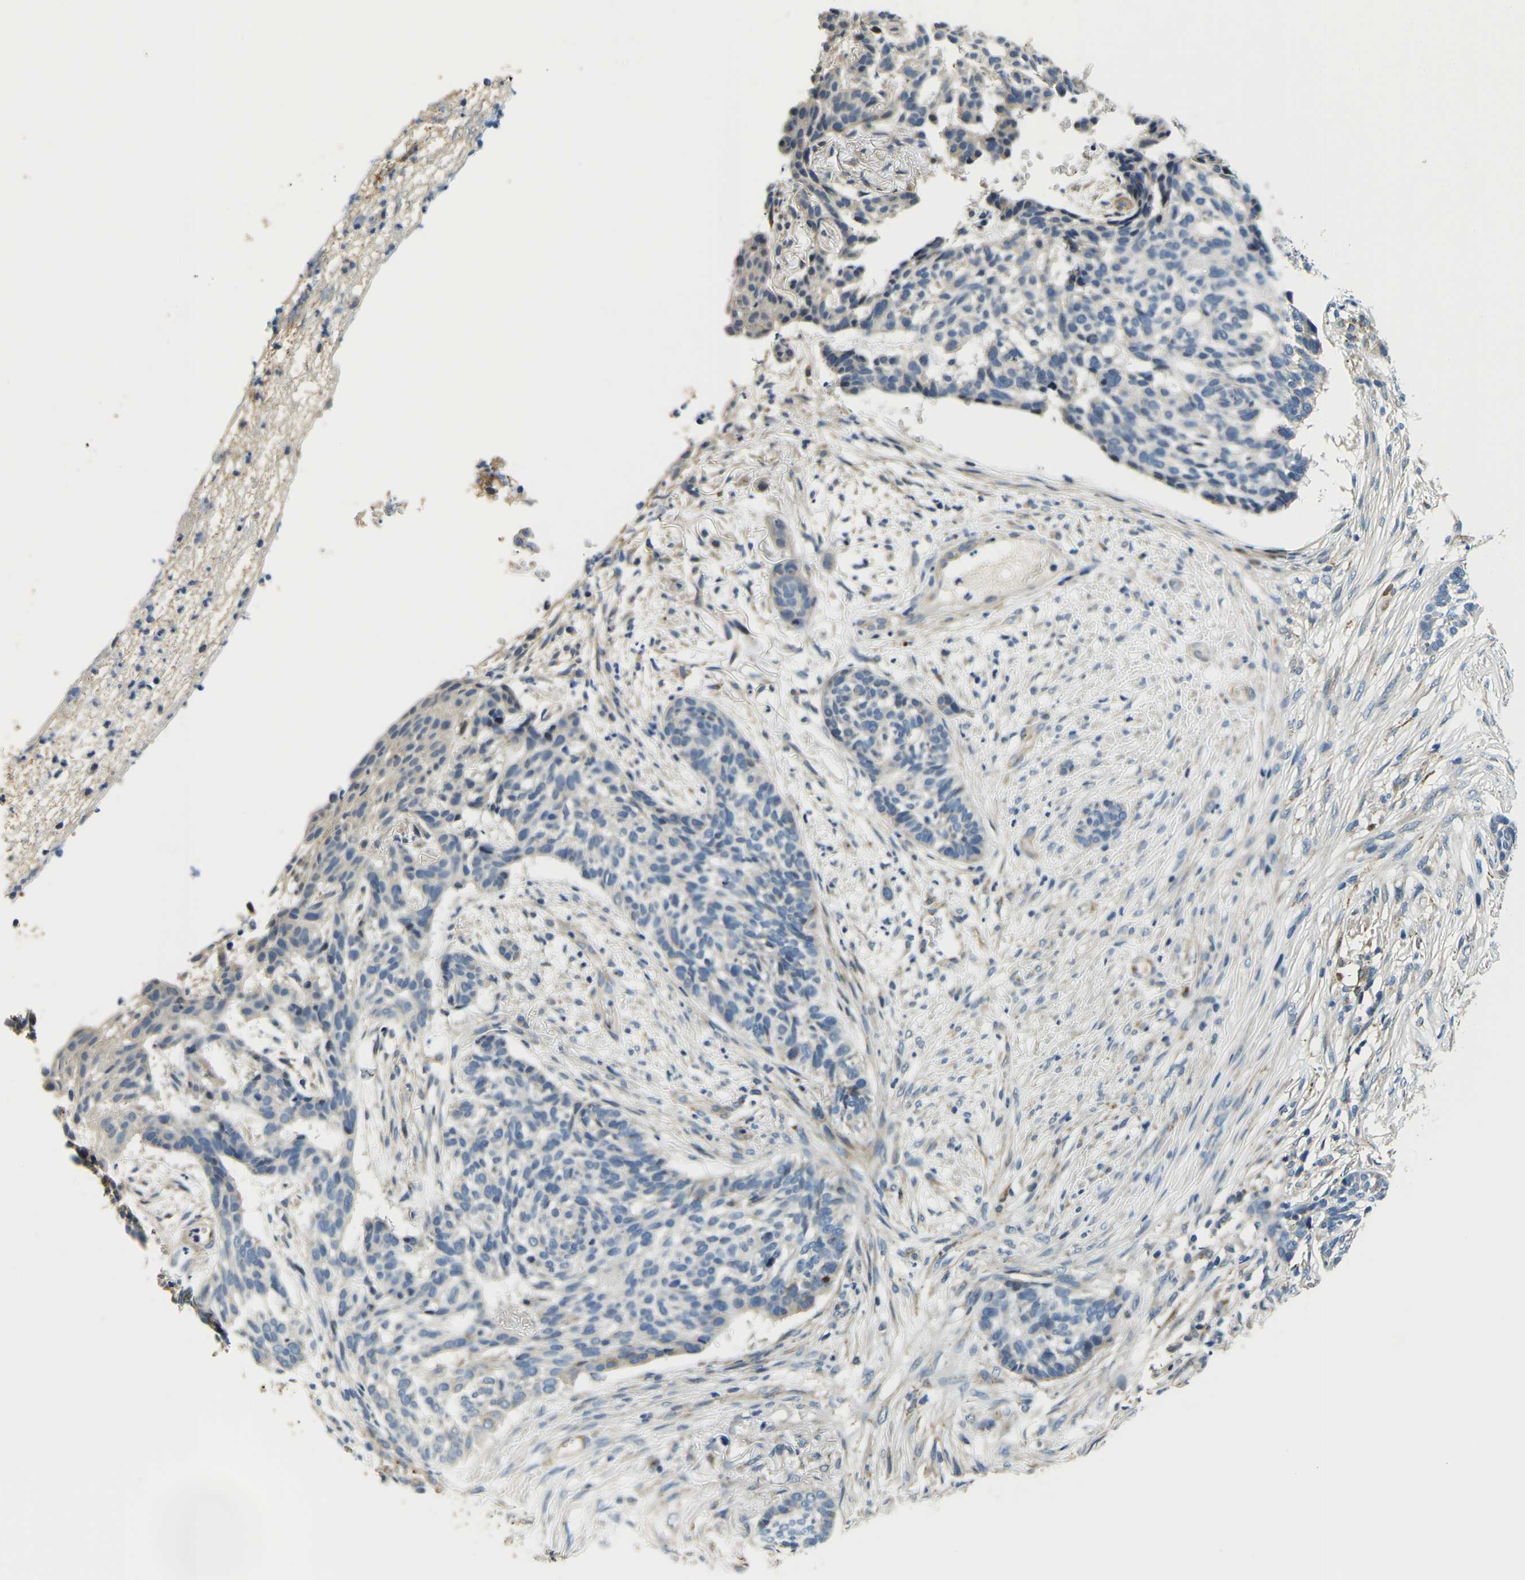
{"staining": {"intensity": "negative", "quantity": "none", "location": "none"}, "tissue": "skin cancer", "cell_type": "Tumor cells", "image_type": "cancer", "snomed": [{"axis": "morphology", "description": "Basal cell carcinoma"}, {"axis": "topography", "description": "Skin"}], "caption": "The IHC micrograph has no significant expression in tumor cells of skin cancer tissue.", "gene": "RNF39", "patient": {"sex": "male", "age": 85}}